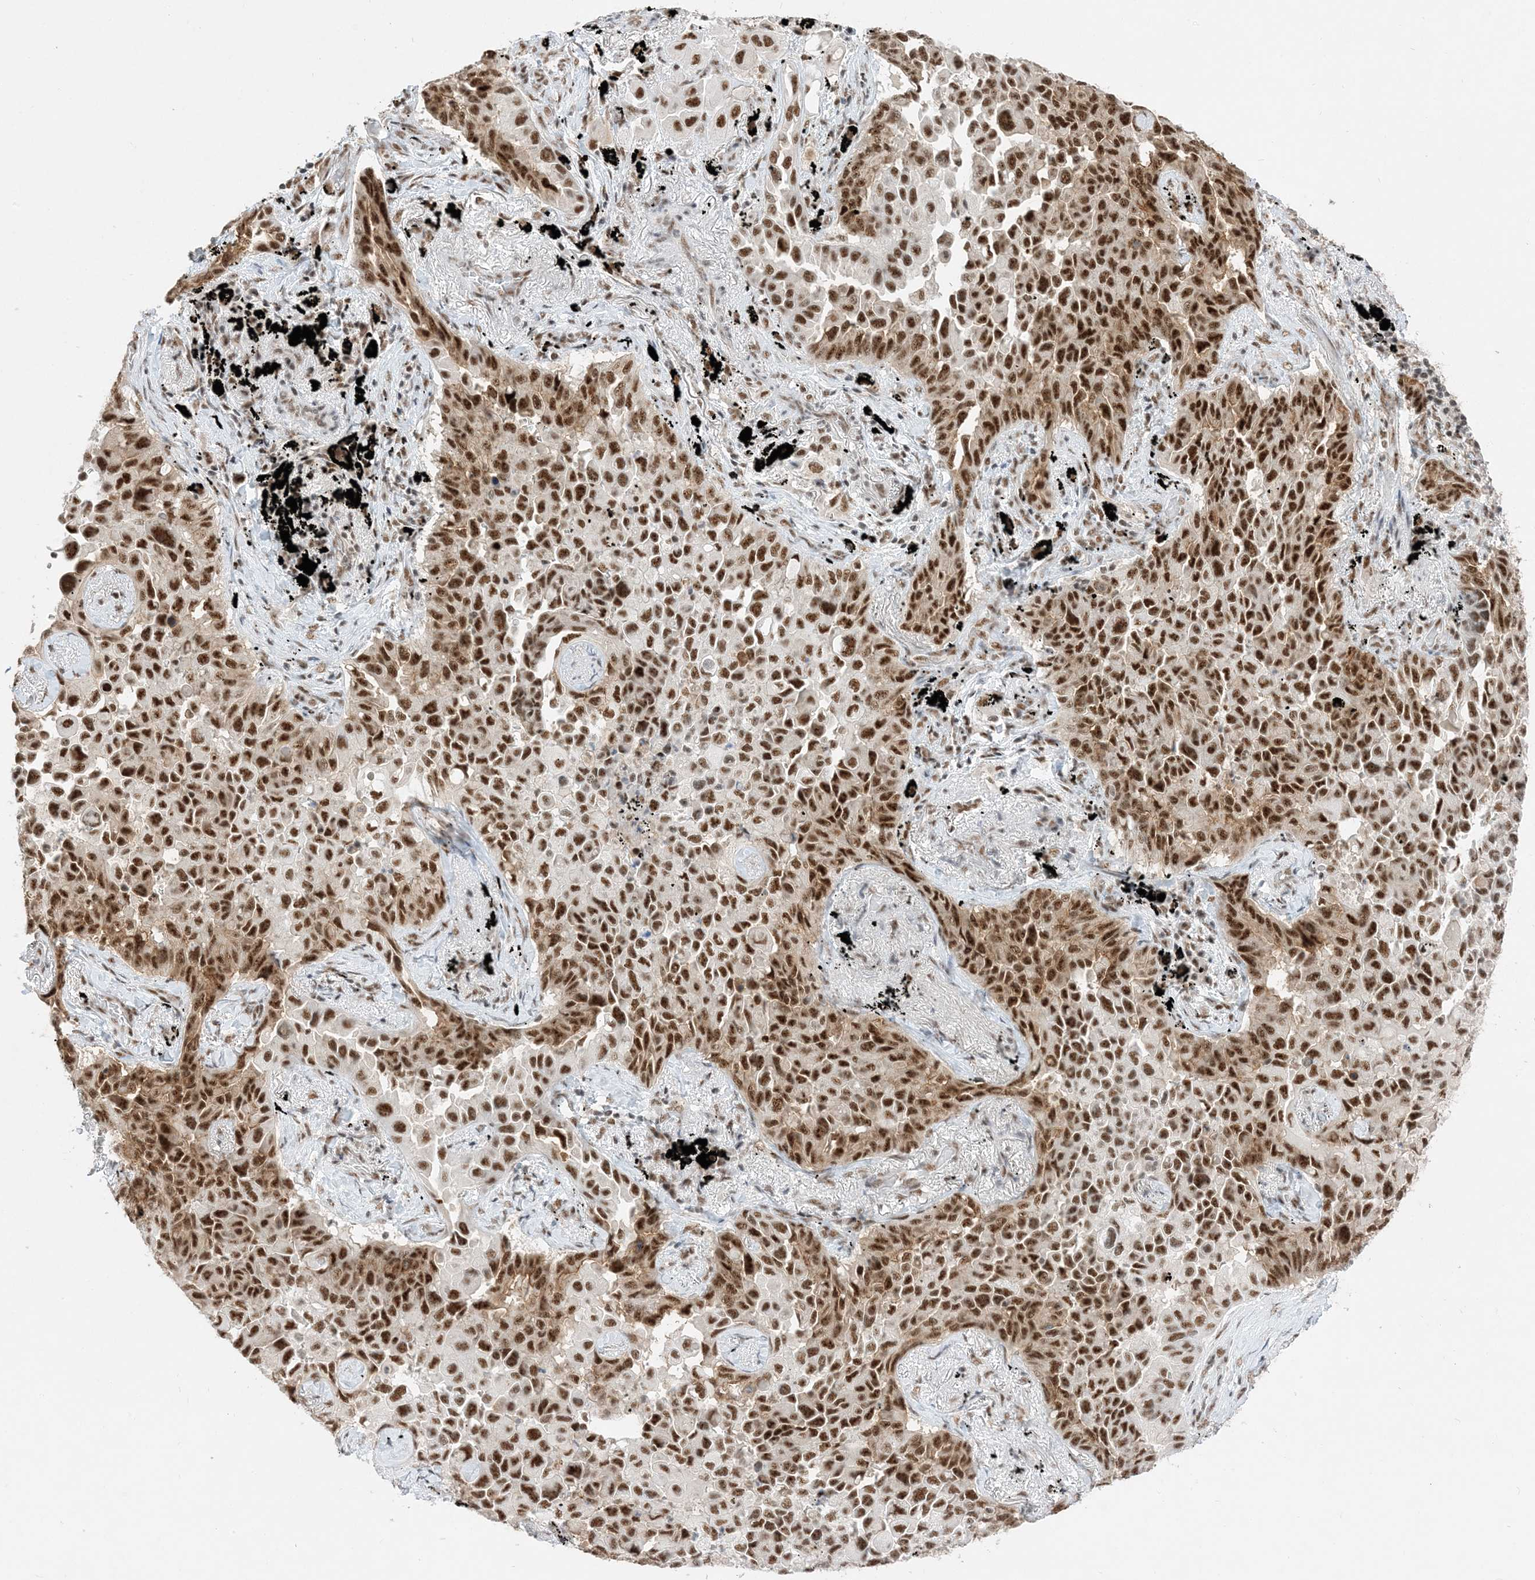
{"staining": {"intensity": "strong", "quantity": ">75%", "location": "cytoplasmic/membranous,nuclear"}, "tissue": "lung cancer", "cell_type": "Tumor cells", "image_type": "cancer", "snomed": [{"axis": "morphology", "description": "Adenocarcinoma, NOS"}, {"axis": "topography", "description": "Lung"}], "caption": "Immunohistochemical staining of human lung adenocarcinoma demonstrates strong cytoplasmic/membranous and nuclear protein positivity in about >75% of tumor cells.", "gene": "SF3A3", "patient": {"sex": "female", "age": 67}}